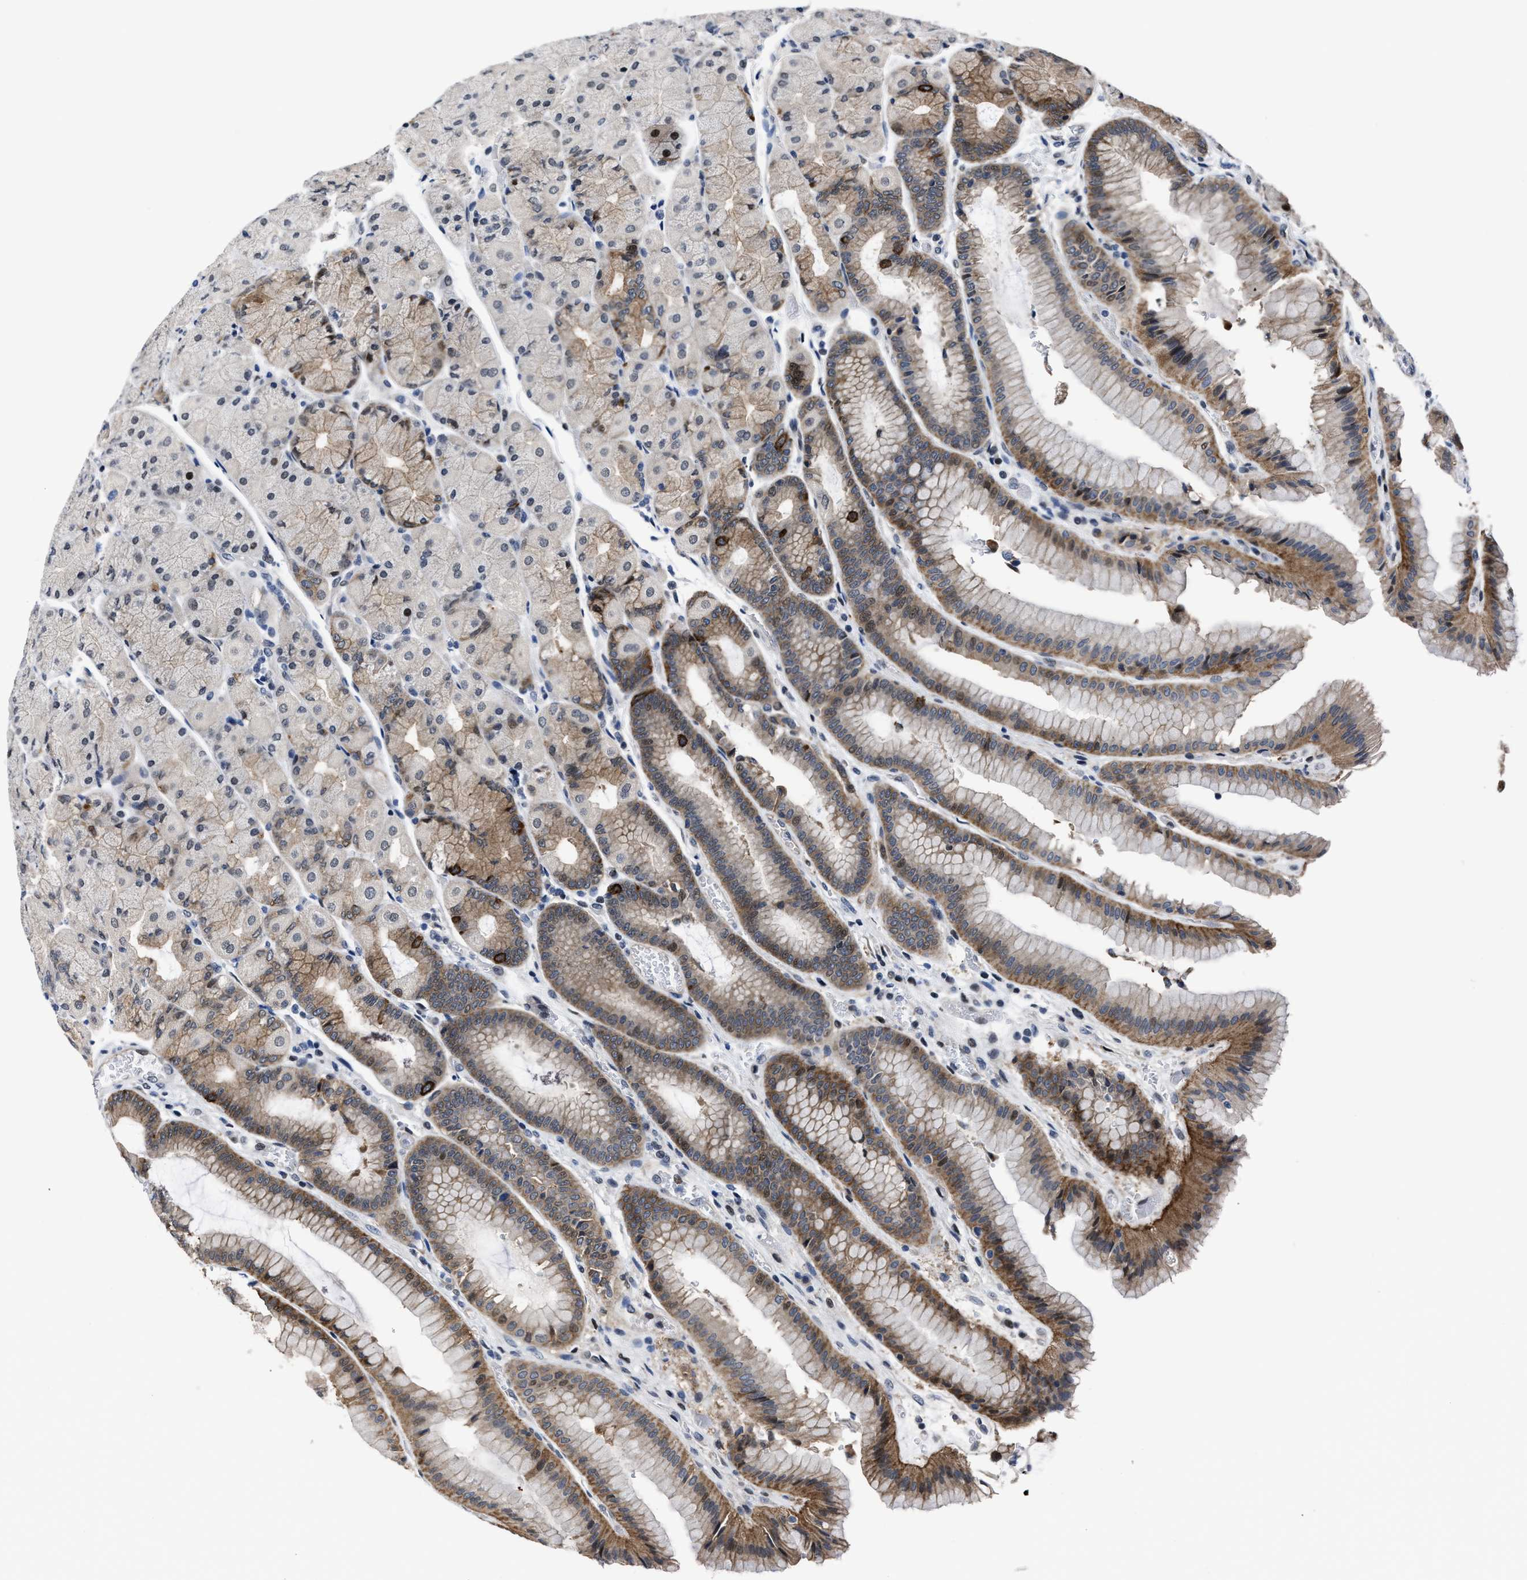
{"staining": {"intensity": "moderate", "quantity": "25%-75%", "location": "cytoplasmic/membranous"}, "tissue": "stomach", "cell_type": "Glandular cells", "image_type": "normal", "snomed": [{"axis": "morphology", "description": "Normal tissue, NOS"}, {"axis": "morphology", "description": "Carcinoid, malignant, NOS"}, {"axis": "topography", "description": "Stomach, upper"}], "caption": "High-magnification brightfield microscopy of unremarkable stomach stained with DAB (3,3'-diaminobenzidine) (brown) and counterstained with hematoxylin (blue). glandular cells exhibit moderate cytoplasmic/membranous positivity is identified in approximately25%-75% of cells.", "gene": "MARCKSL1", "patient": {"sex": "male", "age": 39}}